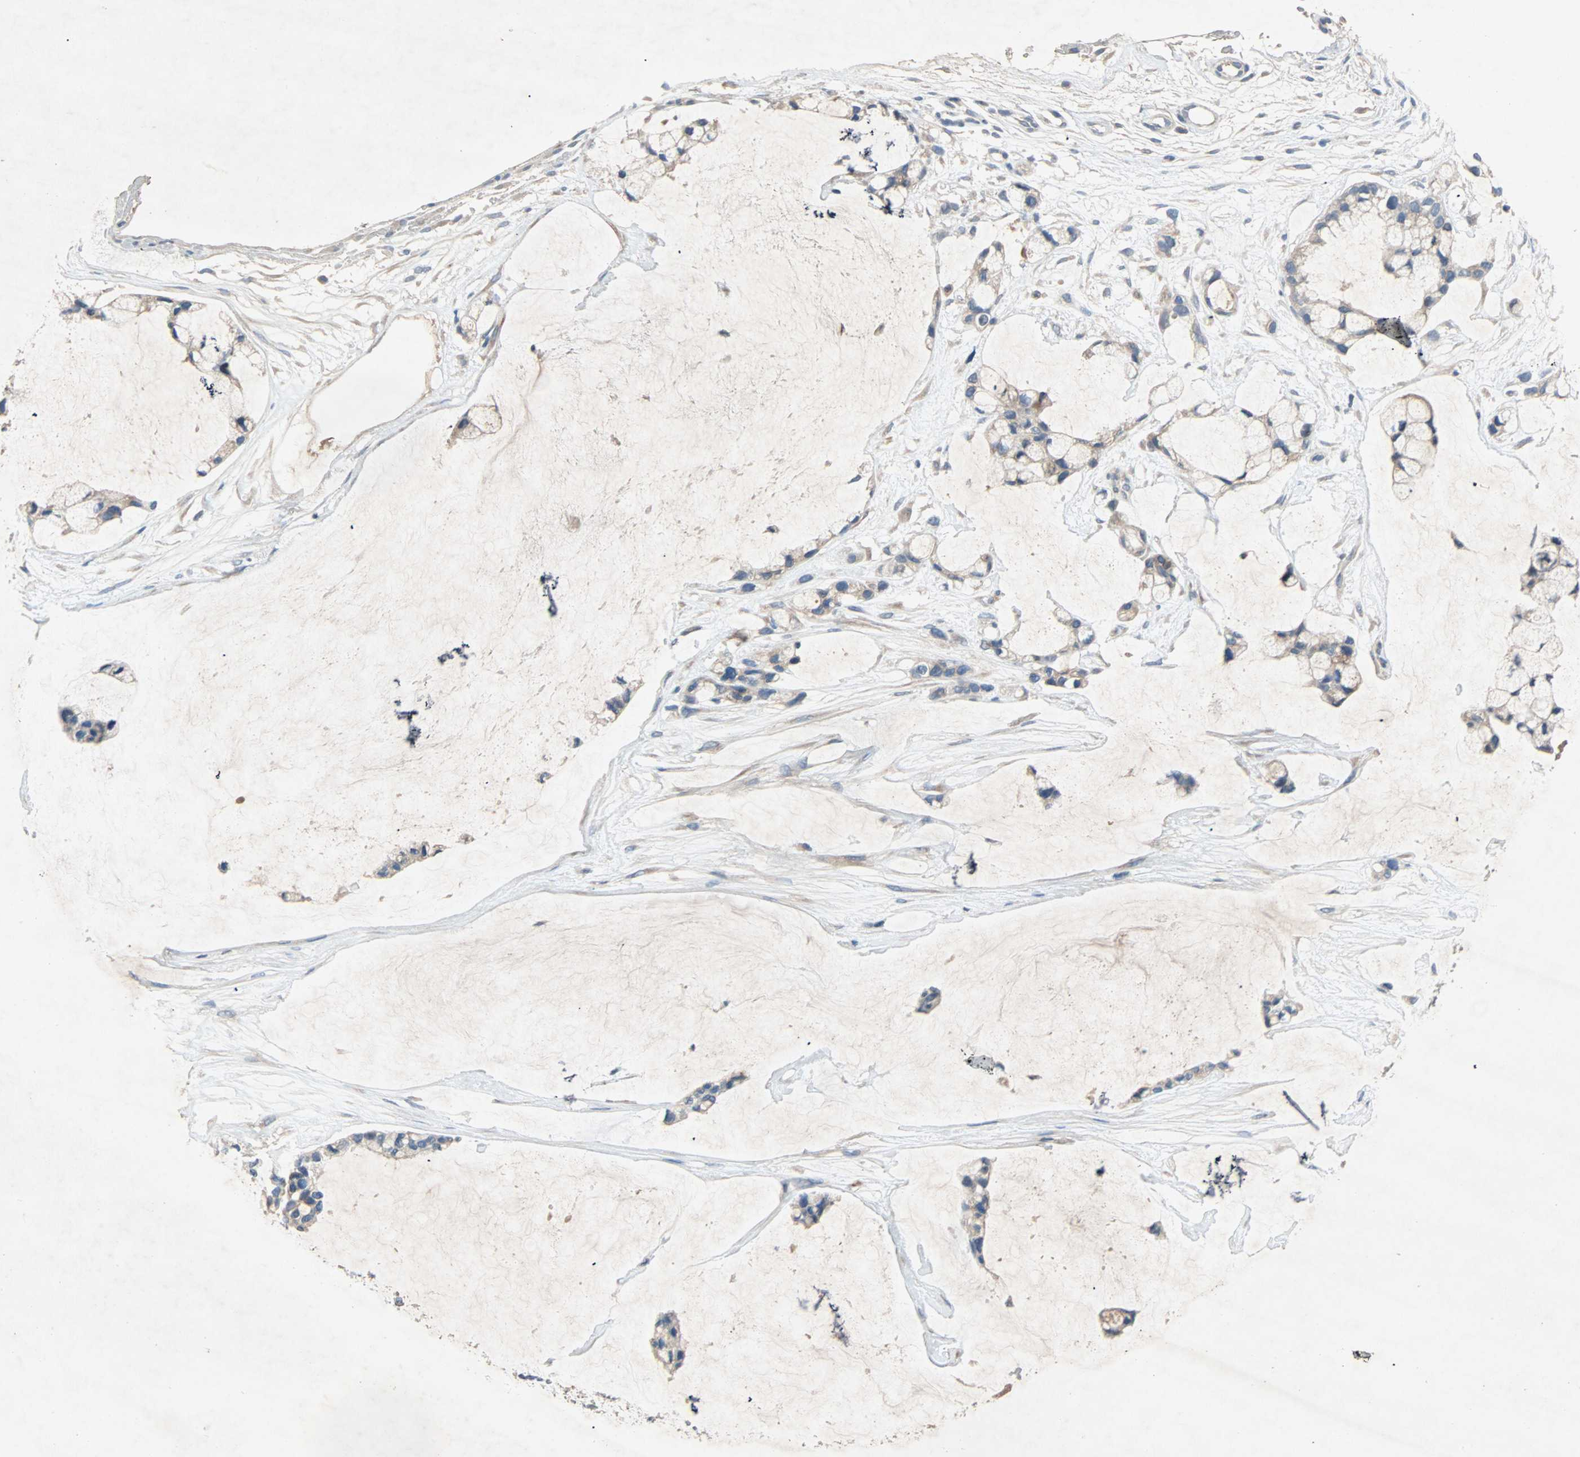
{"staining": {"intensity": "weak", "quantity": ">75%", "location": "cytoplasmic/membranous"}, "tissue": "ovarian cancer", "cell_type": "Tumor cells", "image_type": "cancer", "snomed": [{"axis": "morphology", "description": "Cystadenocarcinoma, mucinous, NOS"}, {"axis": "topography", "description": "Ovary"}], "caption": "There is low levels of weak cytoplasmic/membranous expression in tumor cells of mucinous cystadenocarcinoma (ovarian), as demonstrated by immunohistochemical staining (brown color).", "gene": "XYLT1", "patient": {"sex": "female", "age": 39}}